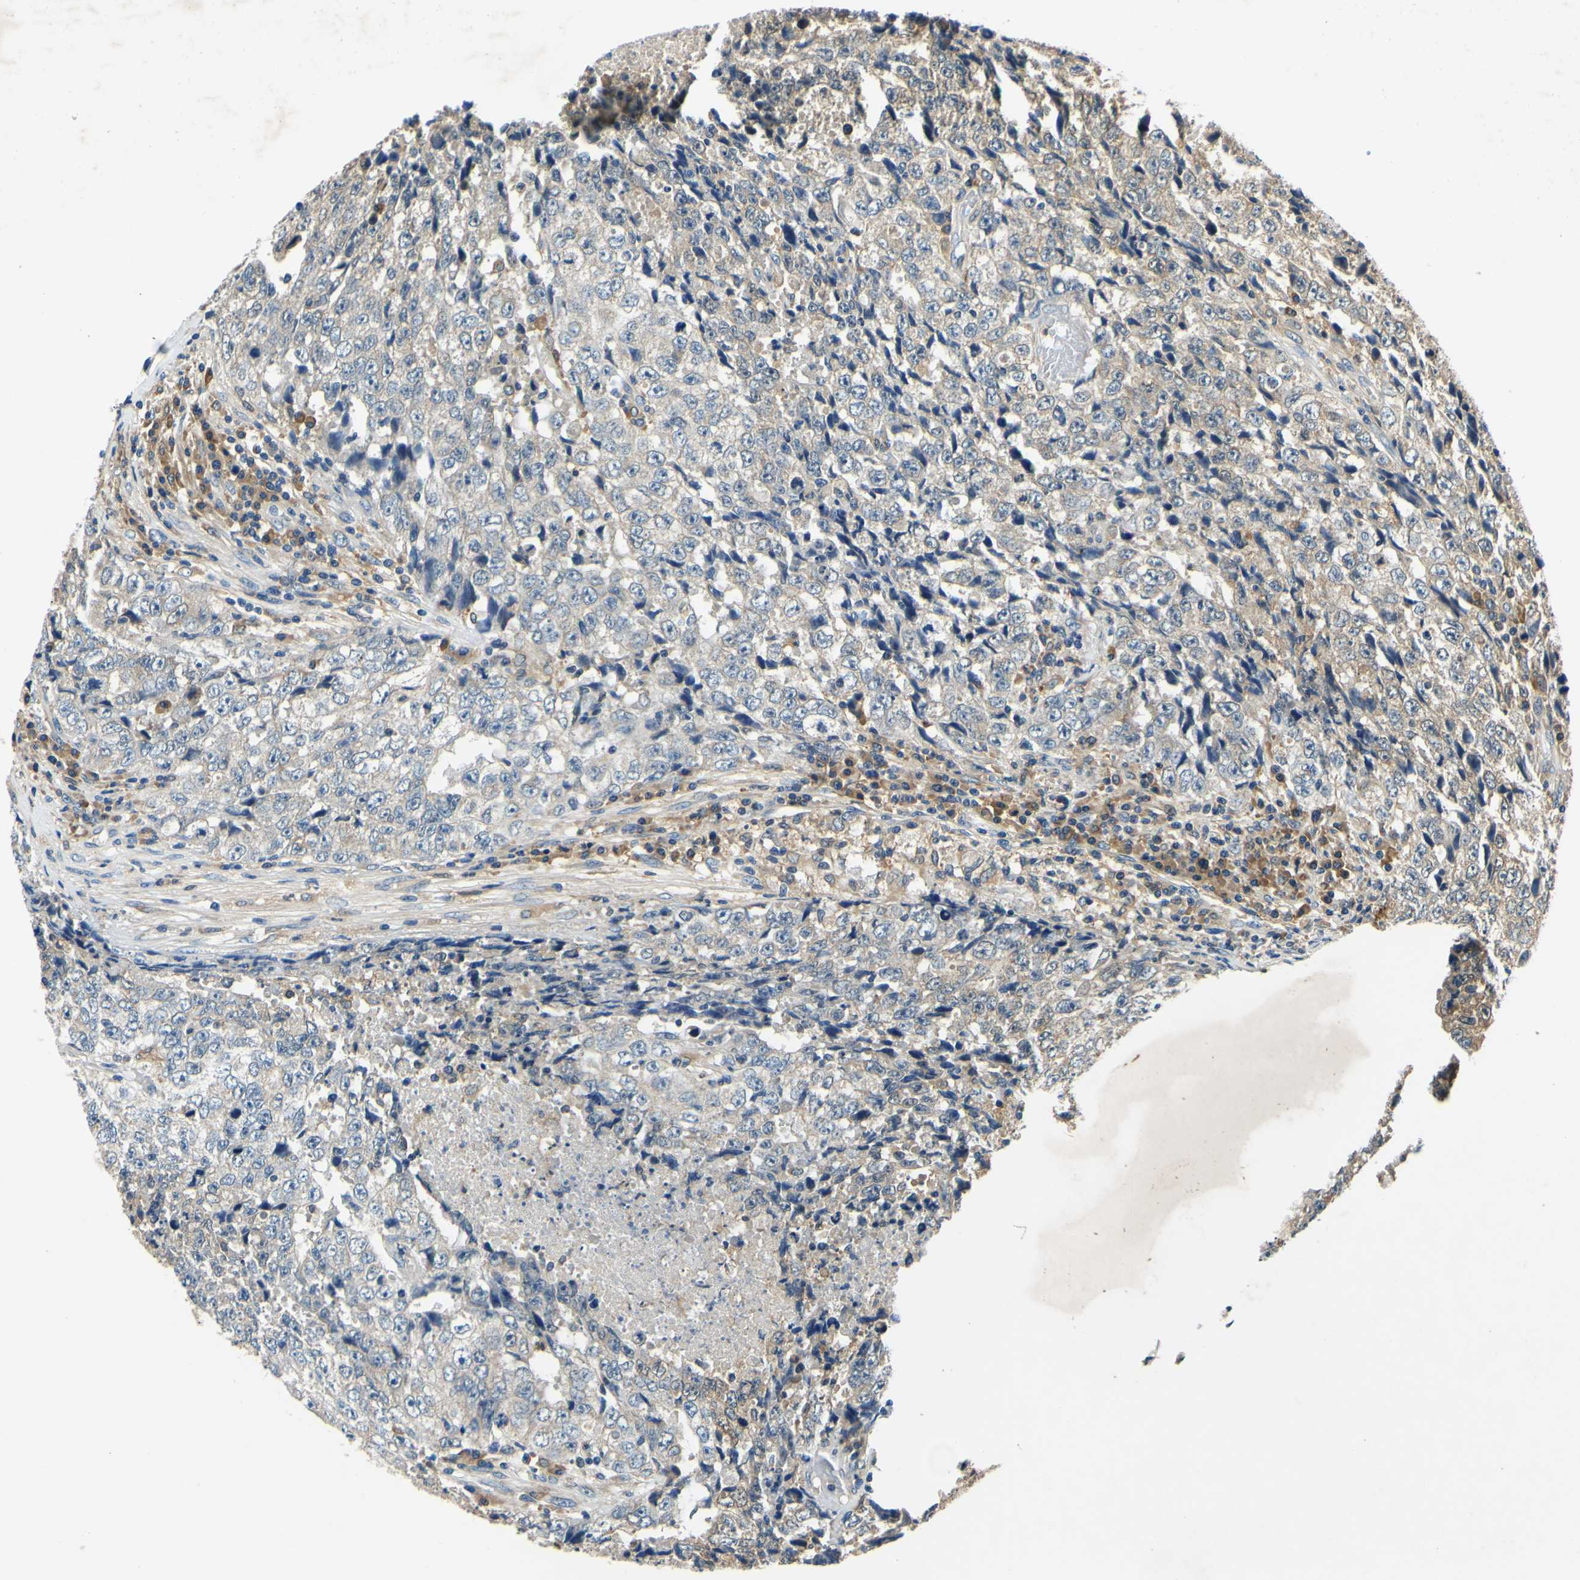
{"staining": {"intensity": "weak", "quantity": "25%-75%", "location": "cytoplasmic/membranous"}, "tissue": "testis cancer", "cell_type": "Tumor cells", "image_type": "cancer", "snomed": [{"axis": "morphology", "description": "Necrosis, NOS"}, {"axis": "morphology", "description": "Carcinoma, Embryonal, NOS"}, {"axis": "topography", "description": "Testis"}], "caption": "High-magnification brightfield microscopy of testis cancer (embryonal carcinoma) stained with DAB (brown) and counterstained with hematoxylin (blue). tumor cells exhibit weak cytoplasmic/membranous staining is present in approximately25%-75% of cells.", "gene": "PLA2G4A", "patient": {"sex": "male", "age": 19}}